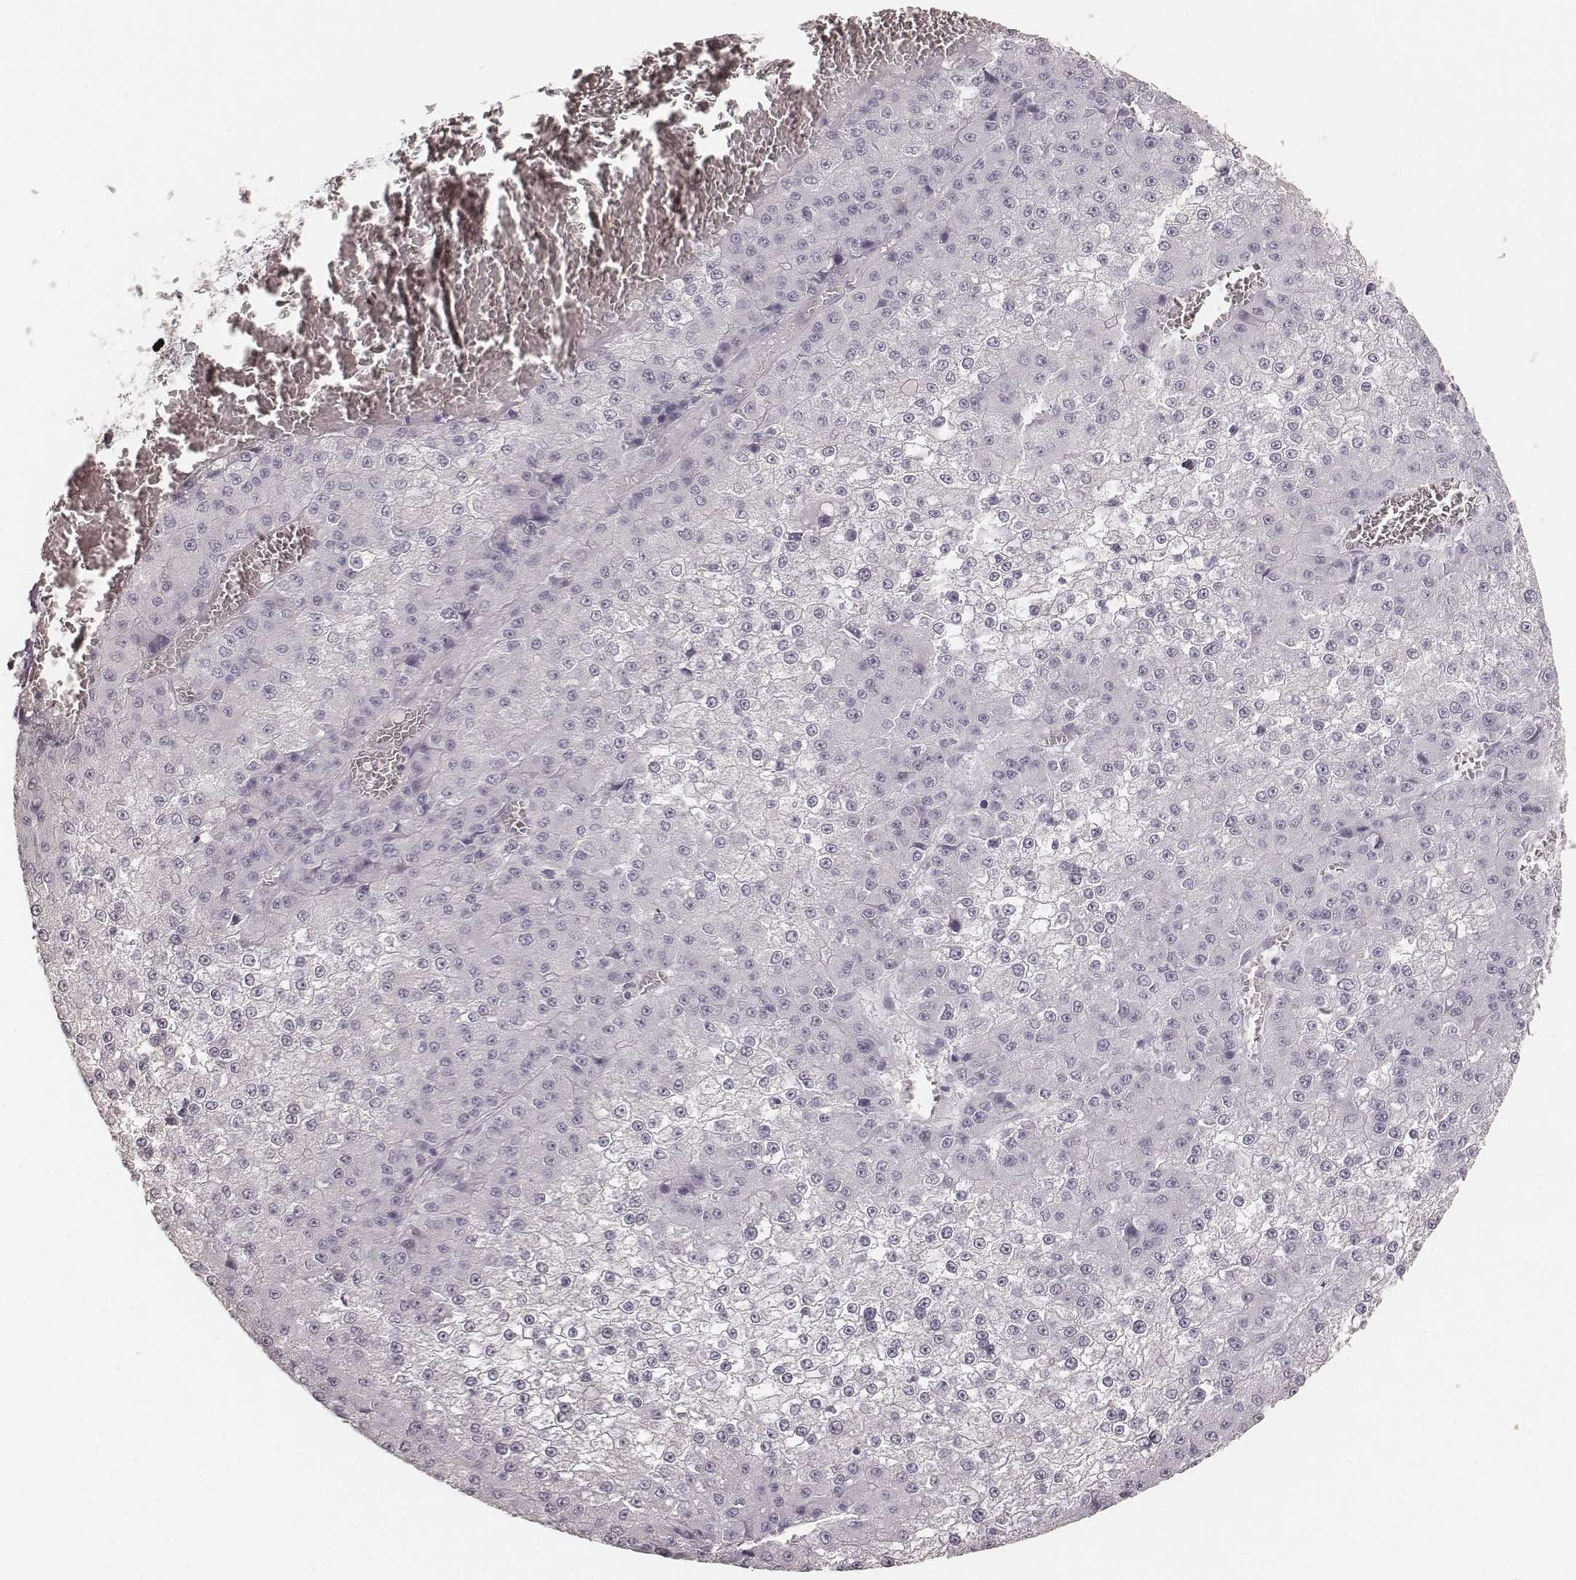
{"staining": {"intensity": "negative", "quantity": "none", "location": "none"}, "tissue": "liver cancer", "cell_type": "Tumor cells", "image_type": "cancer", "snomed": [{"axis": "morphology", "description": "Carcinoma, Hepatocellular, NOS"}, {"axis": "topography", "description": "Liver"}], "caption": "DAB immunohistochemical staining of human liver cancer (hepatocellular carcinoma) exhibits no significant expression in tumor cells.", "gene": "KRT34", "patient": {"sex": "female", "age": 73}}